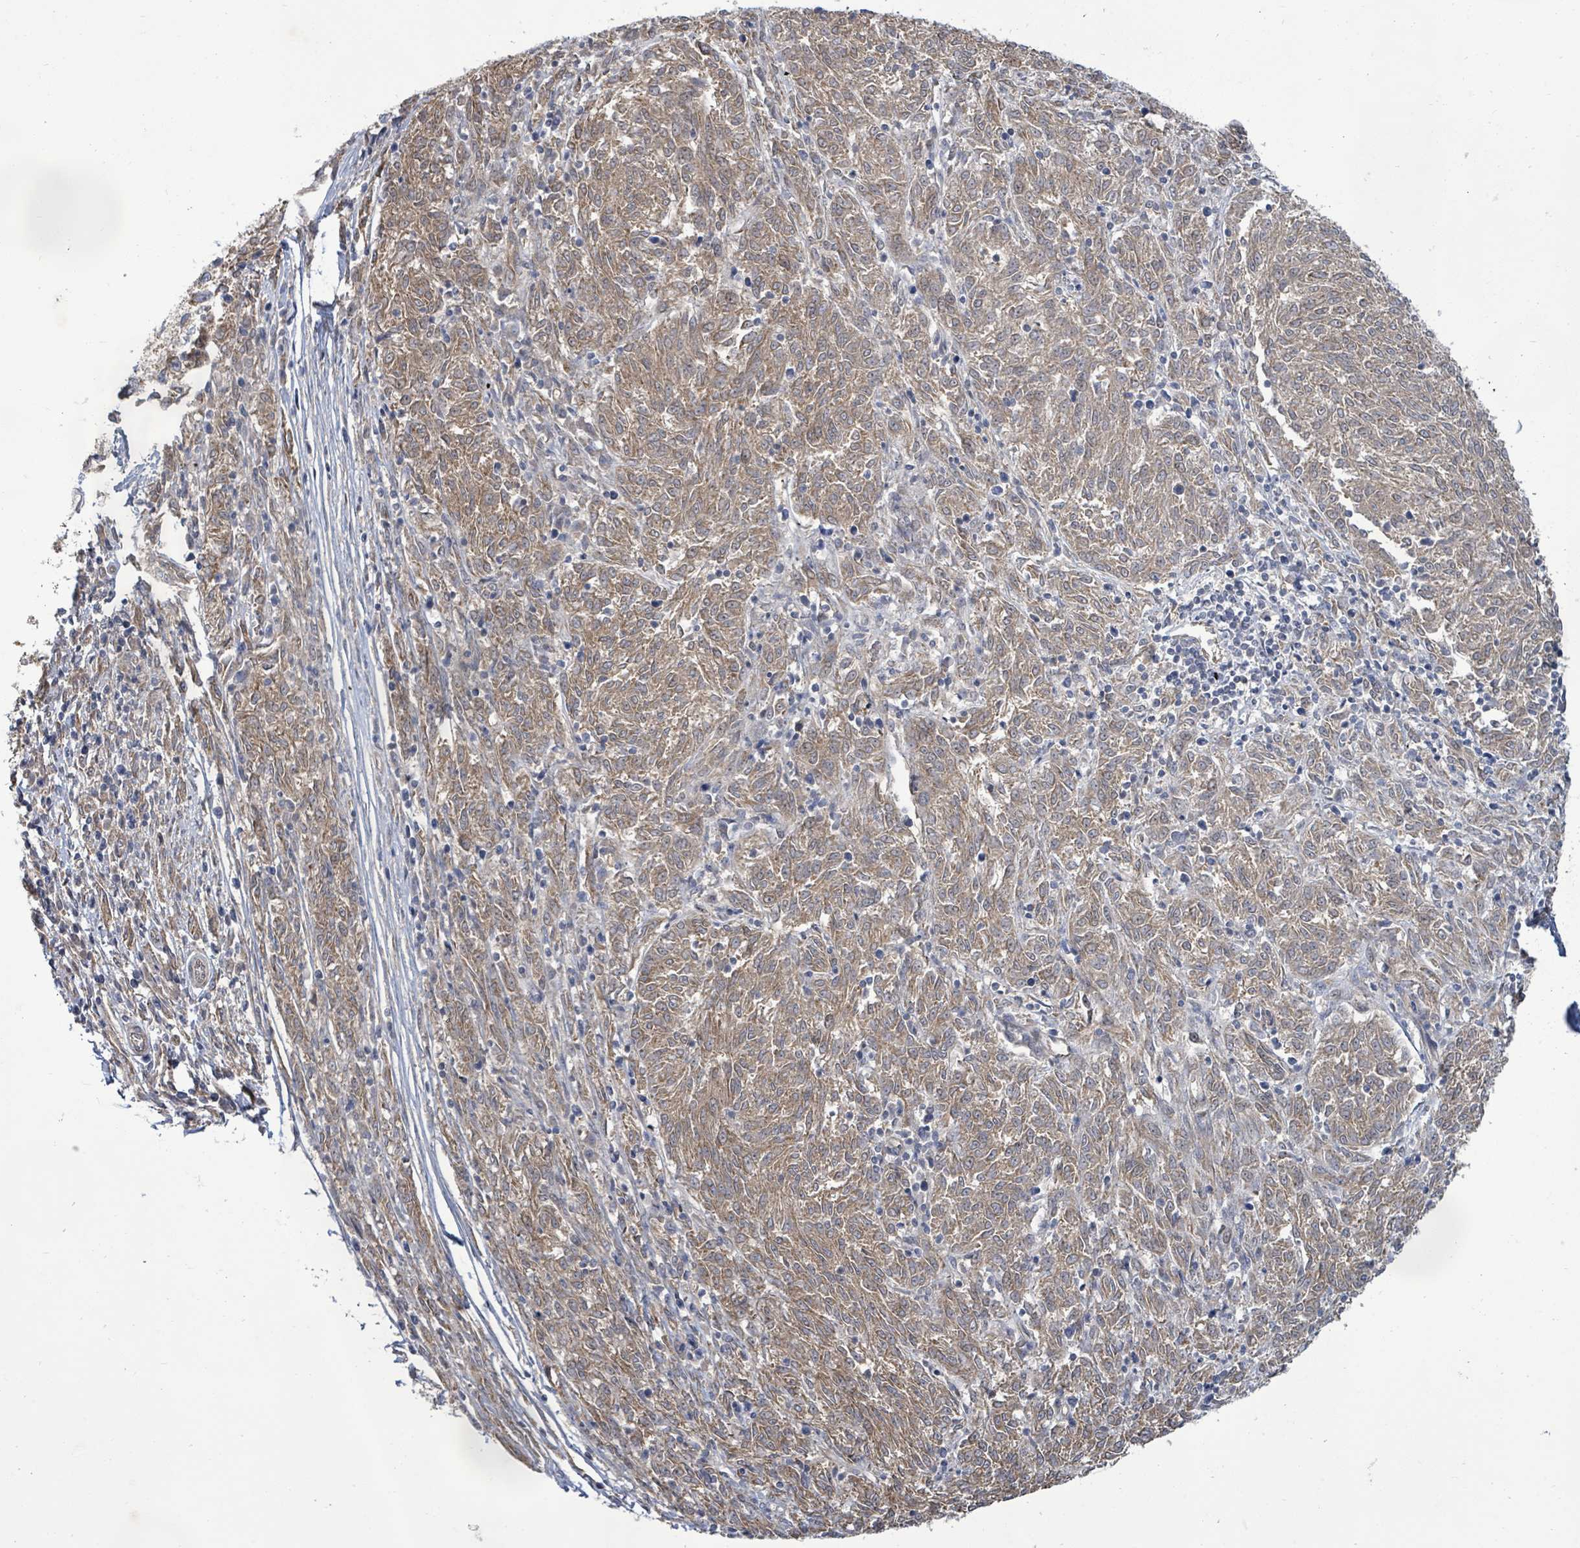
{"staining": {"intensity": "moderate", "quantity": ">75%", "location": "cytoplasmic/membranous"}, "tissue": "melanoma", "cell_type": "Tumor cells", "image_type": "cancer", "snomed": [{"axis": "morphology", "description": "Malignant melanoma, NOS"}, {"axis": "topography", "description": "Skin"}], "caption": "This is a histology image of immunohistochemistry (IHC) staining of malignant melanoma, which shows moderate expression in the cytoplasmic/membranous of tumor cells.", "gene": "KBTBD11", "patient": {"sex": "female", "age": 72}}